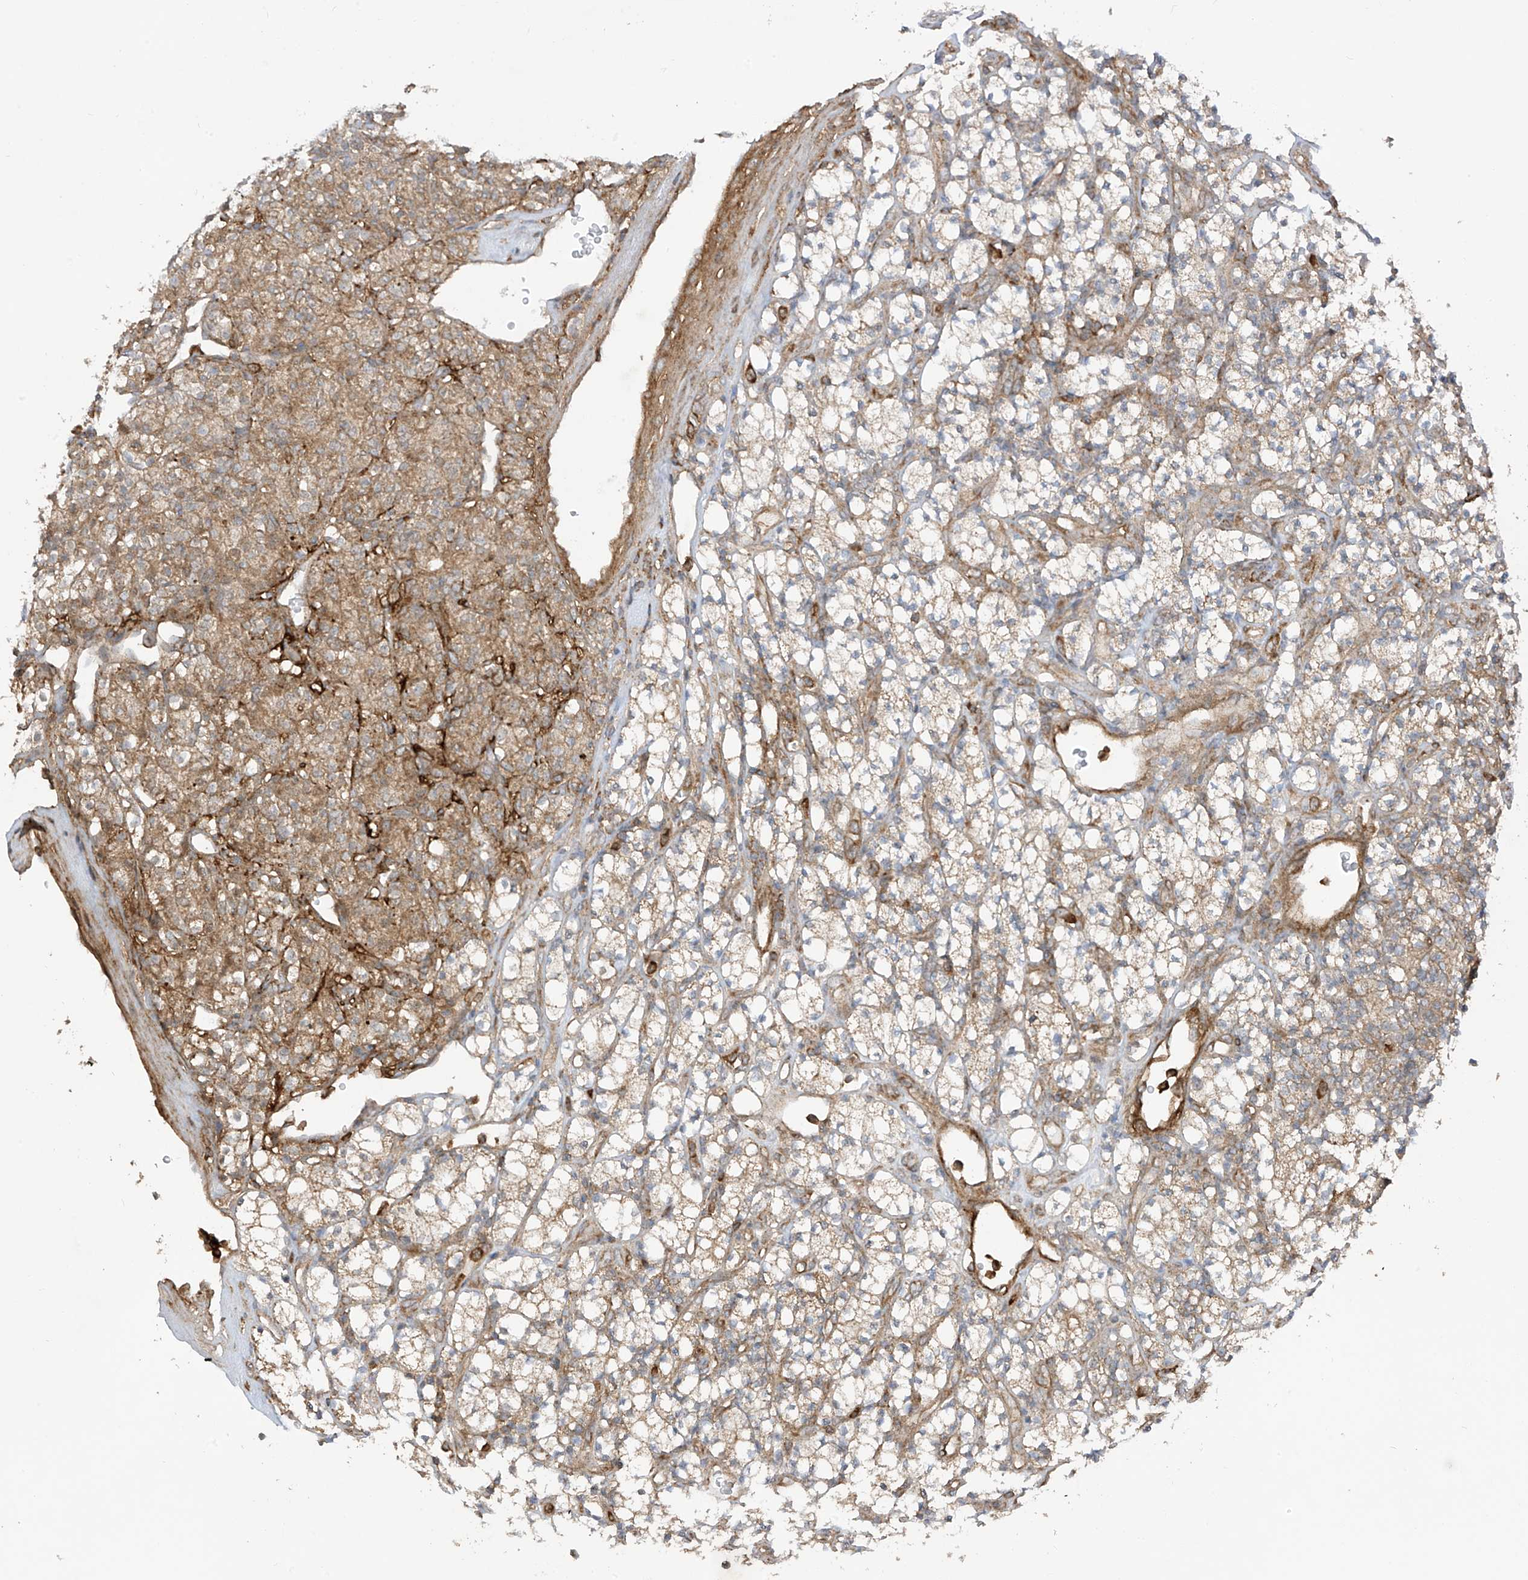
{"staining": {"intensity": "moderate", "quantity": "25%-75%", "location": "cytoplasmic/membranous"}, "tissue": "renal cancer", "cell_type": "Tumor cells", "image_type": "cancer", "snomed": [{"axis": "morphology", "description": "Adenocarcinoma, NOS"}, {"axis": "topography", "description": "Kidney"}], "caption": "The immunohistochemical stain shows moderate cytoplasmic/membranous expression in tumor cells of renal cancer tissue. The protein of interest is shown in brown color, while the nuclei are stained blue.", "gene": "REPS1", "patient": {"sex": "male", "age": 77}}